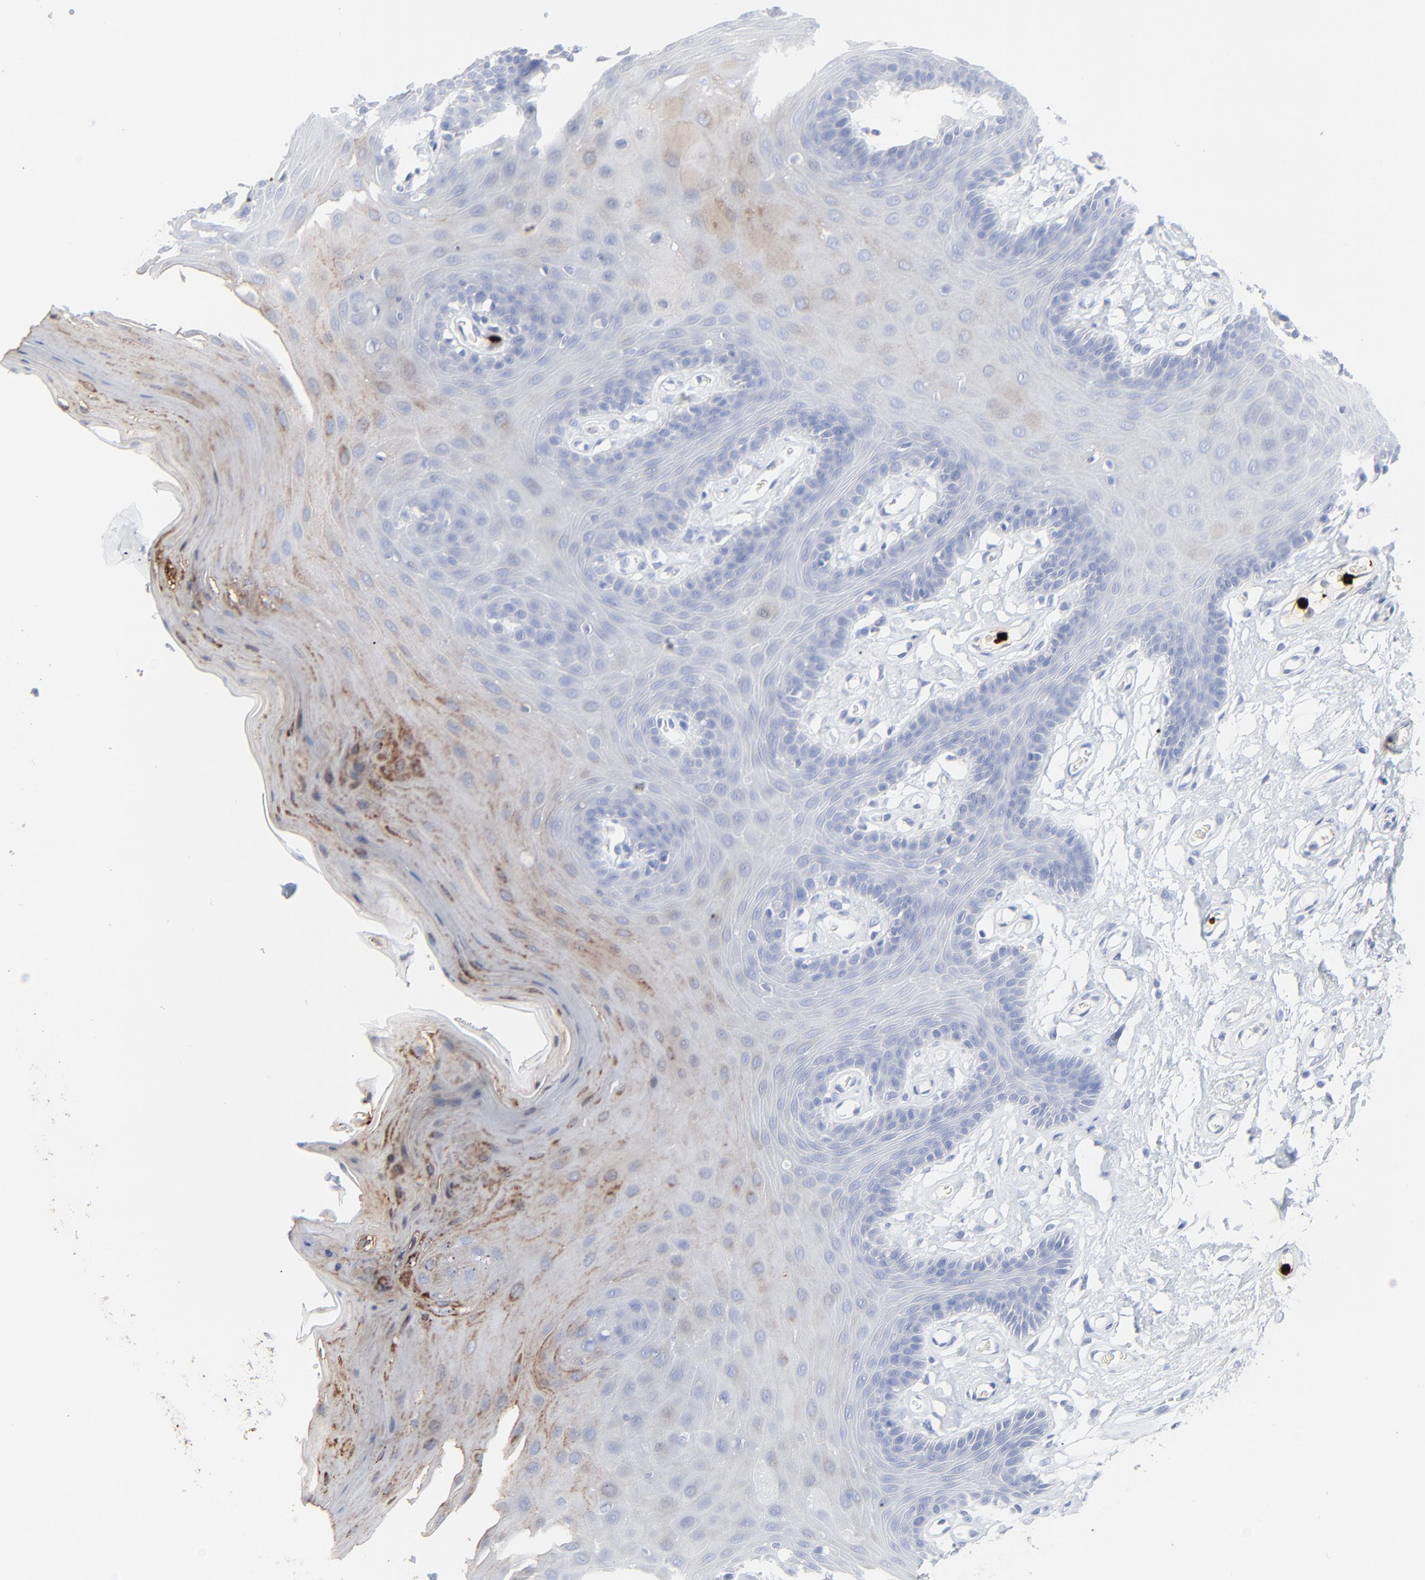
{"staining": {"intensity": "moderate", "quantity": "<25%", "location": "cytoplasmic/membranous"}, "tissue": "oral mucosa", "cell_type": "Squamous epithelial cells", "image_type": "normal", "snomed": [{"axis": "morphology", "description": "Normal tissue, NOS"}, {"axis": "morphology", "description": "Squamous cell carcinoma, NOS"}, {"axis": "topography", "description": "Skeletal muscle"}, {"axis": "topography", "description": "Oral tissue"}, {"axis": "topography", "description": "Head-Neck"}], "caption": "An immunohistochemistry (IHC) photomicrograph of benign tissue is shown. Protein staining in brown labels moderate cytoplasmic/membranous positivity in oral mucosa within squamous epithelial cells. The staining is performed using DAB (3,3'-diaminobenzidine) brown chromogen to label protein expression. The nuclei are counter-stained blue using hematoxylin.", "gene": "LCN2", "patient": {"sex": "male", "age": 71}}